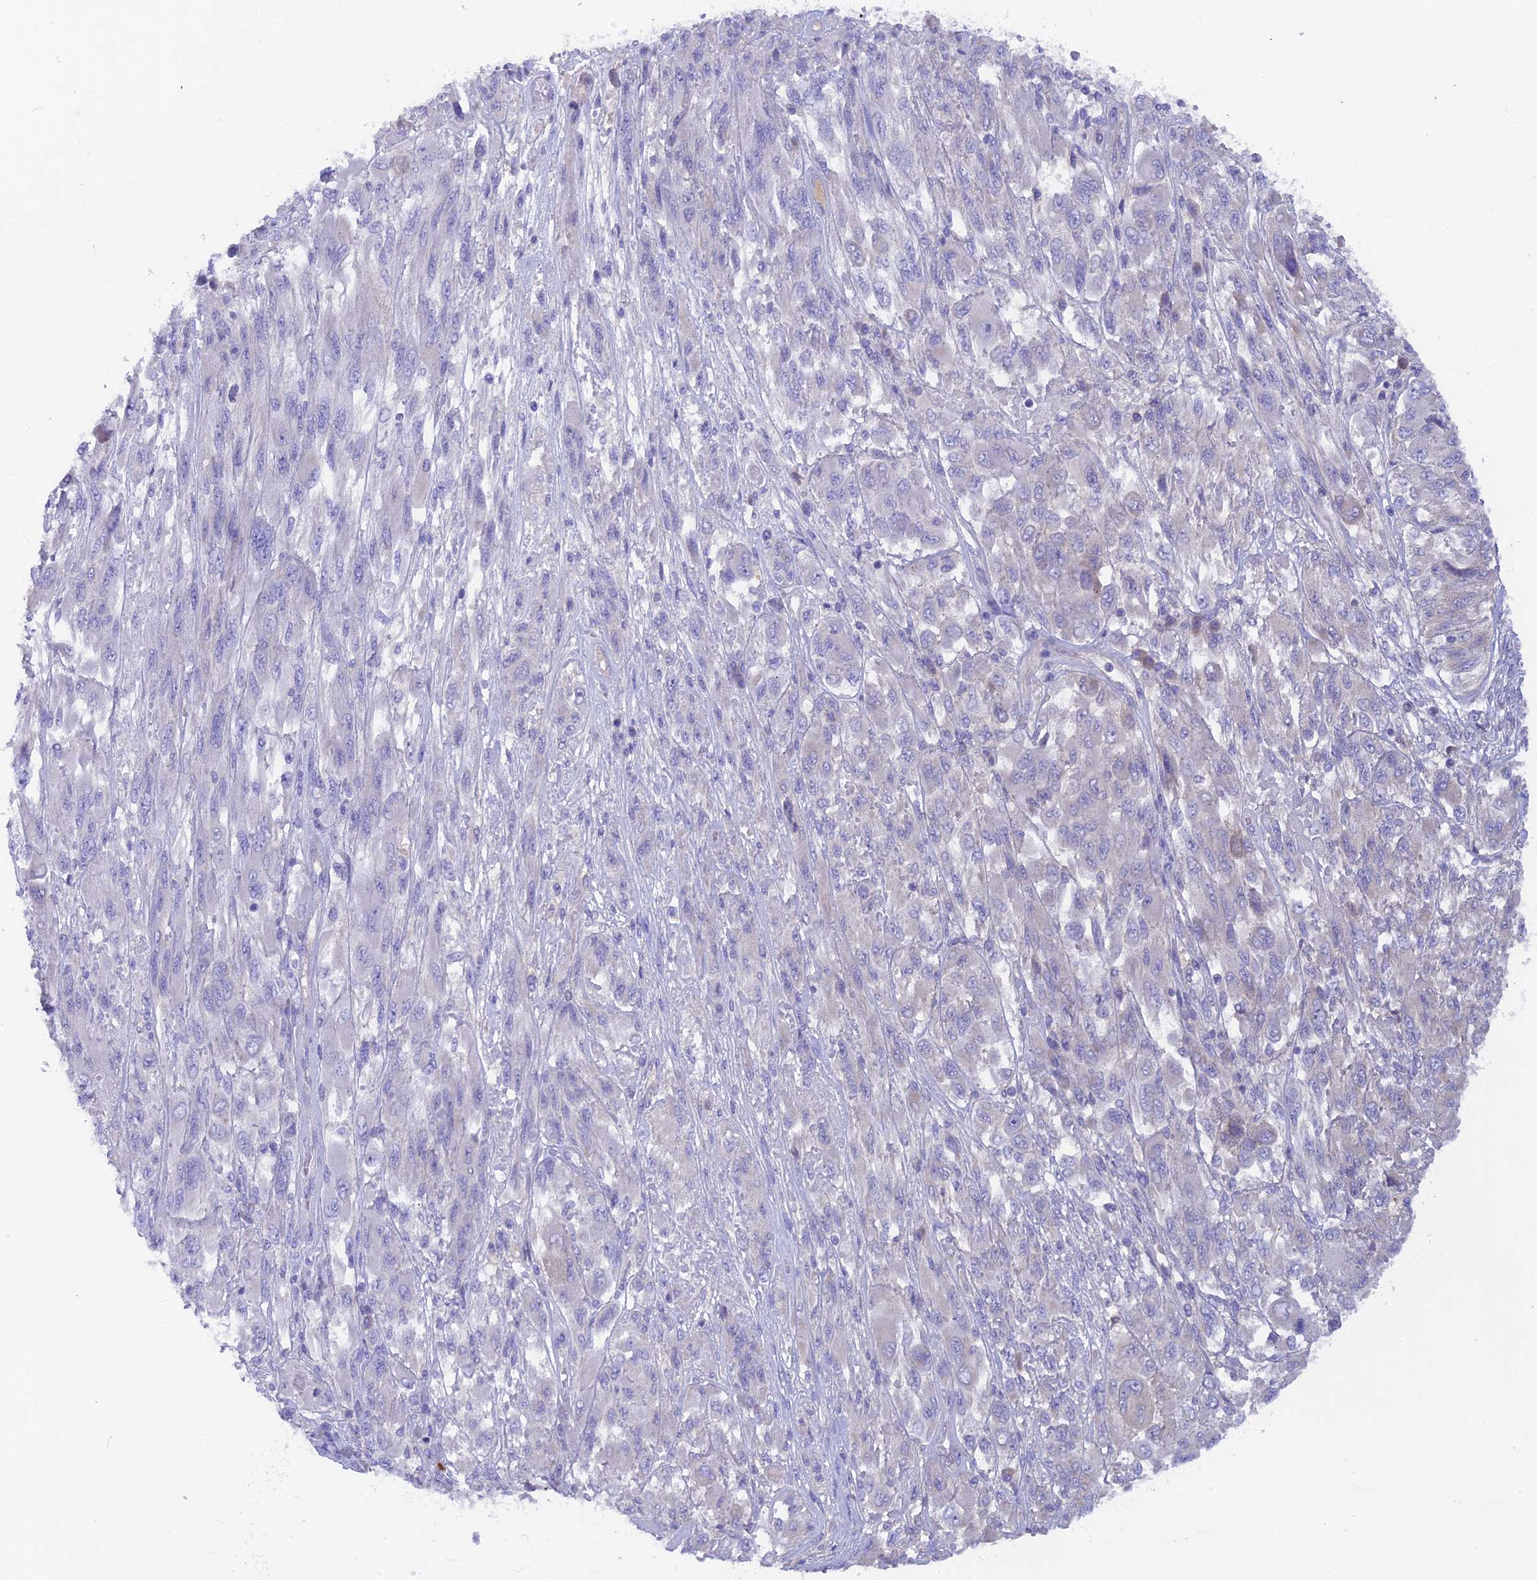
{"staining": {"intensity": "negative", "quantity": "none", "location": "none"}, "tissue": "melanoma", "cell_type": "Tumor cells", "image_type": "cancer", "snomed": [{"axis": "morphology", "description": "Malignant melanoma, NOS"}, {"axis": "topography", "description": "Skin"}], "caption": "Protein analysis of malignant melanoma demonstrates no significant staining in tumor cells.", "gene": "PZP", "patient": {"sex": "female", "age": 91}}